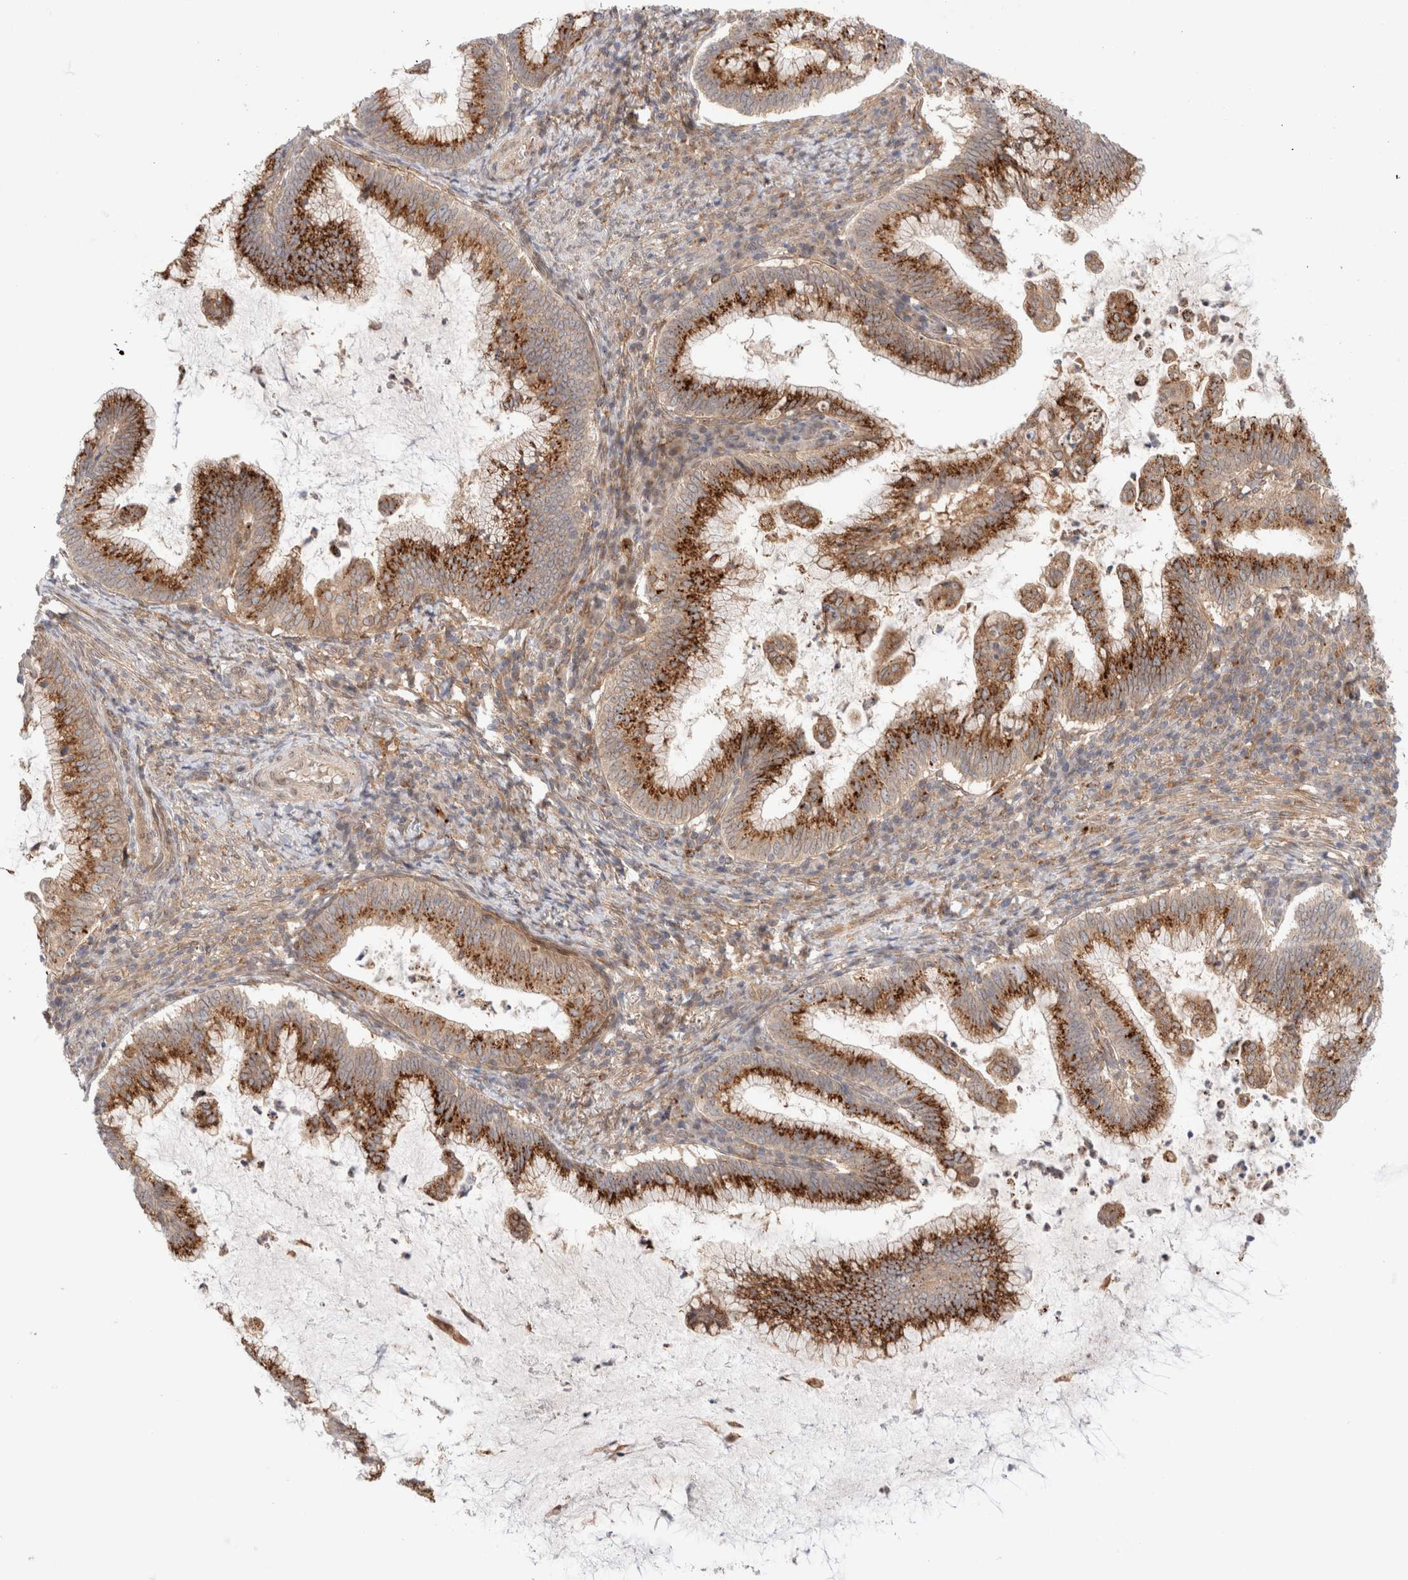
{"staining": {"intensity": "strong", "quantity": ">75%", "location": "cytoplasmic/membranous"}, "tissue": "cervical cancer", "cell_type": "Tumor cells", "image_type": "cancer", "snomed": [{"axis": "morphology", "description": "Adenocarcinoma, NOS"}, {"axis": "topography", "description": "Cervix"}], "caption": "Cervical adenocarcinoma tissue shows strong cytoplasmic/membranous expression in about >75% of tumor cells", "gene": "GCN1", "patient": {"sex": "female", "age": 36}}